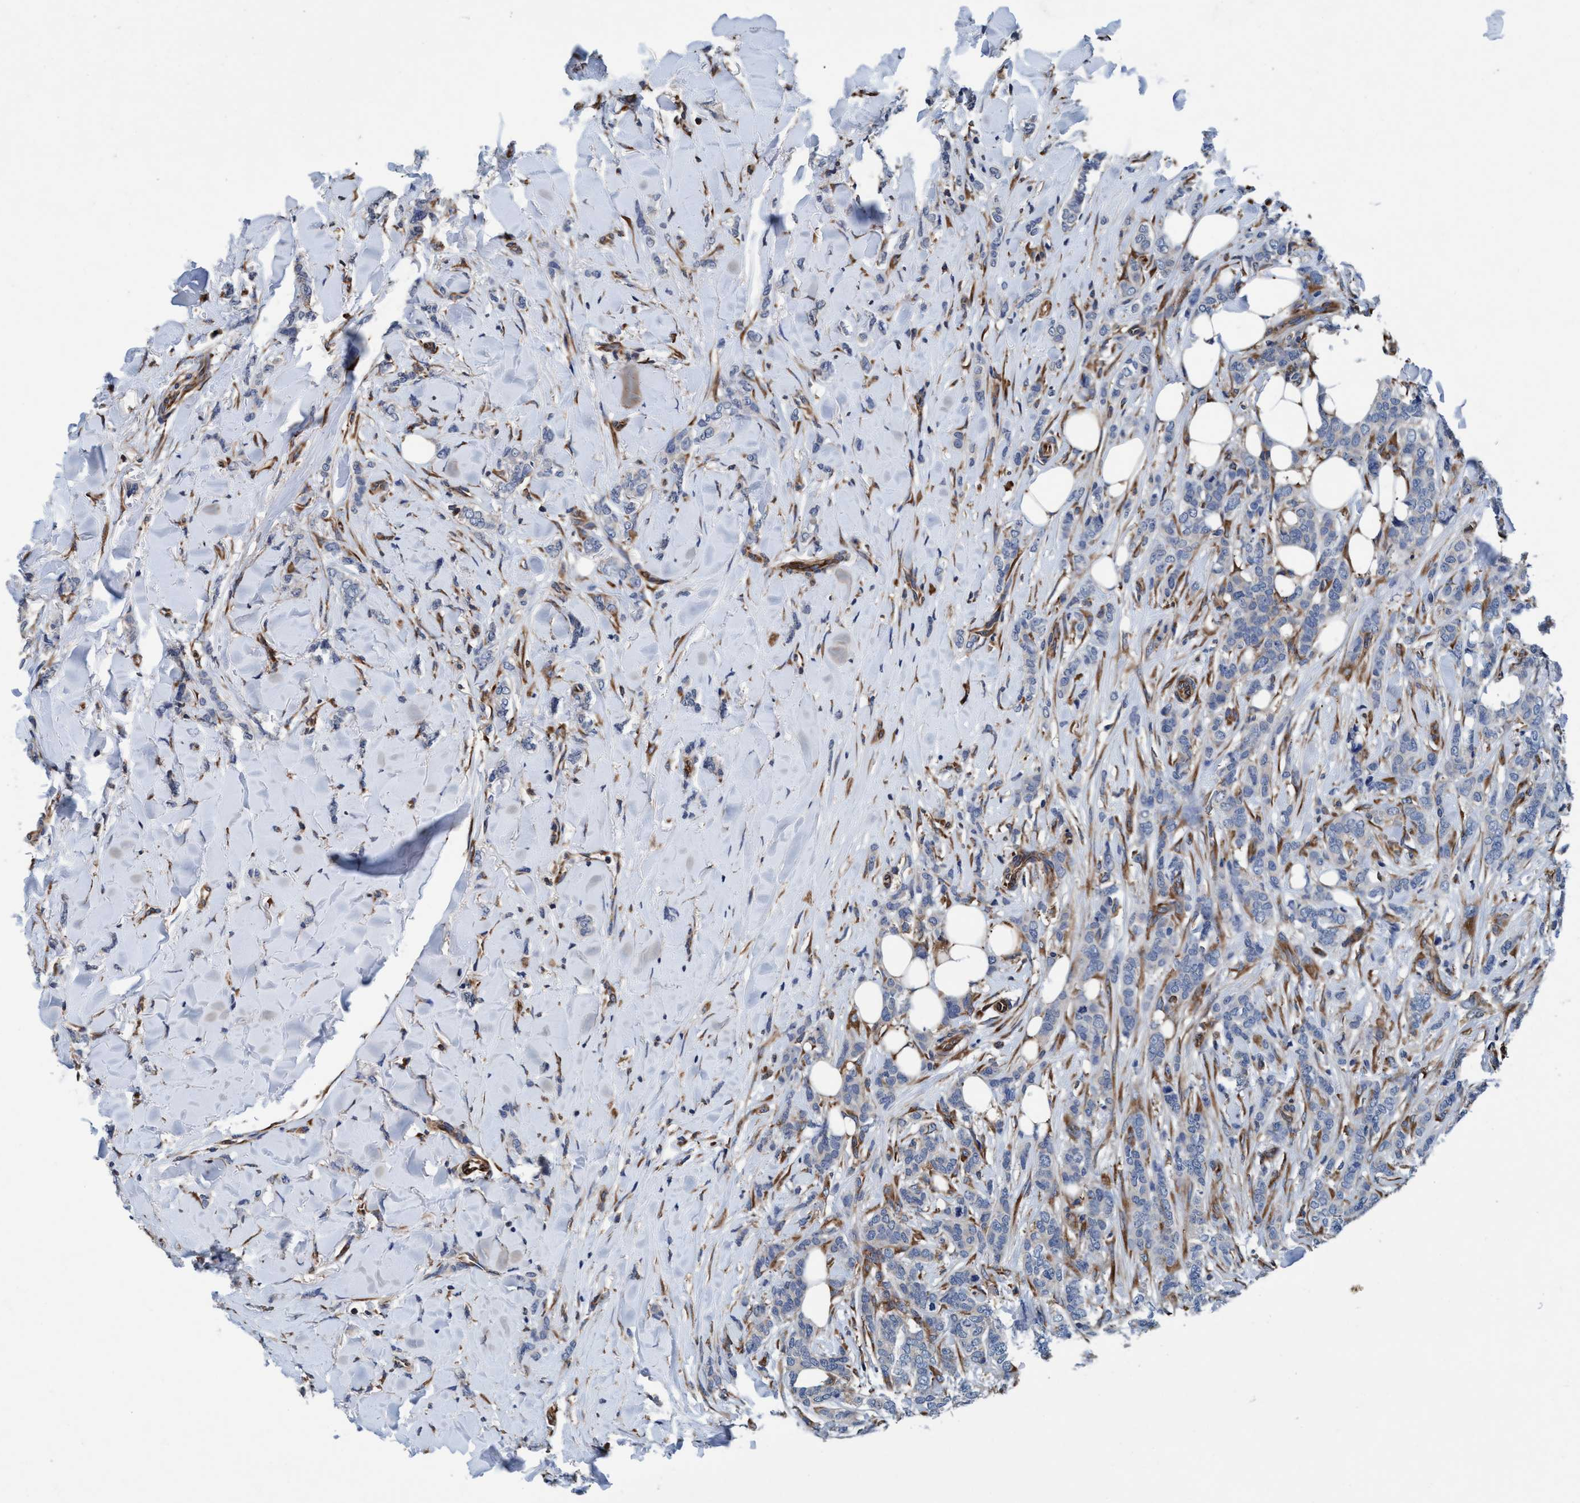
{"staining": {"intensity": "negative", "quantity": "none", "location": "none"}, "tissue": "breast cancer", "cell_type": "Tumor cells", "image_type": "cancer", "snomed": [{"axis": "morphology", "description": "Lobular carcinoma"}, {"axis": "topography", "description": "Skin"}, {"axis": "topography", "description": "Breast"}], "caption": "Tumor cells are negative for protein expression in human breast lobular carcinoma.", "gene": "ENDOG", "patient": {"sex": "female", "age": 46}}